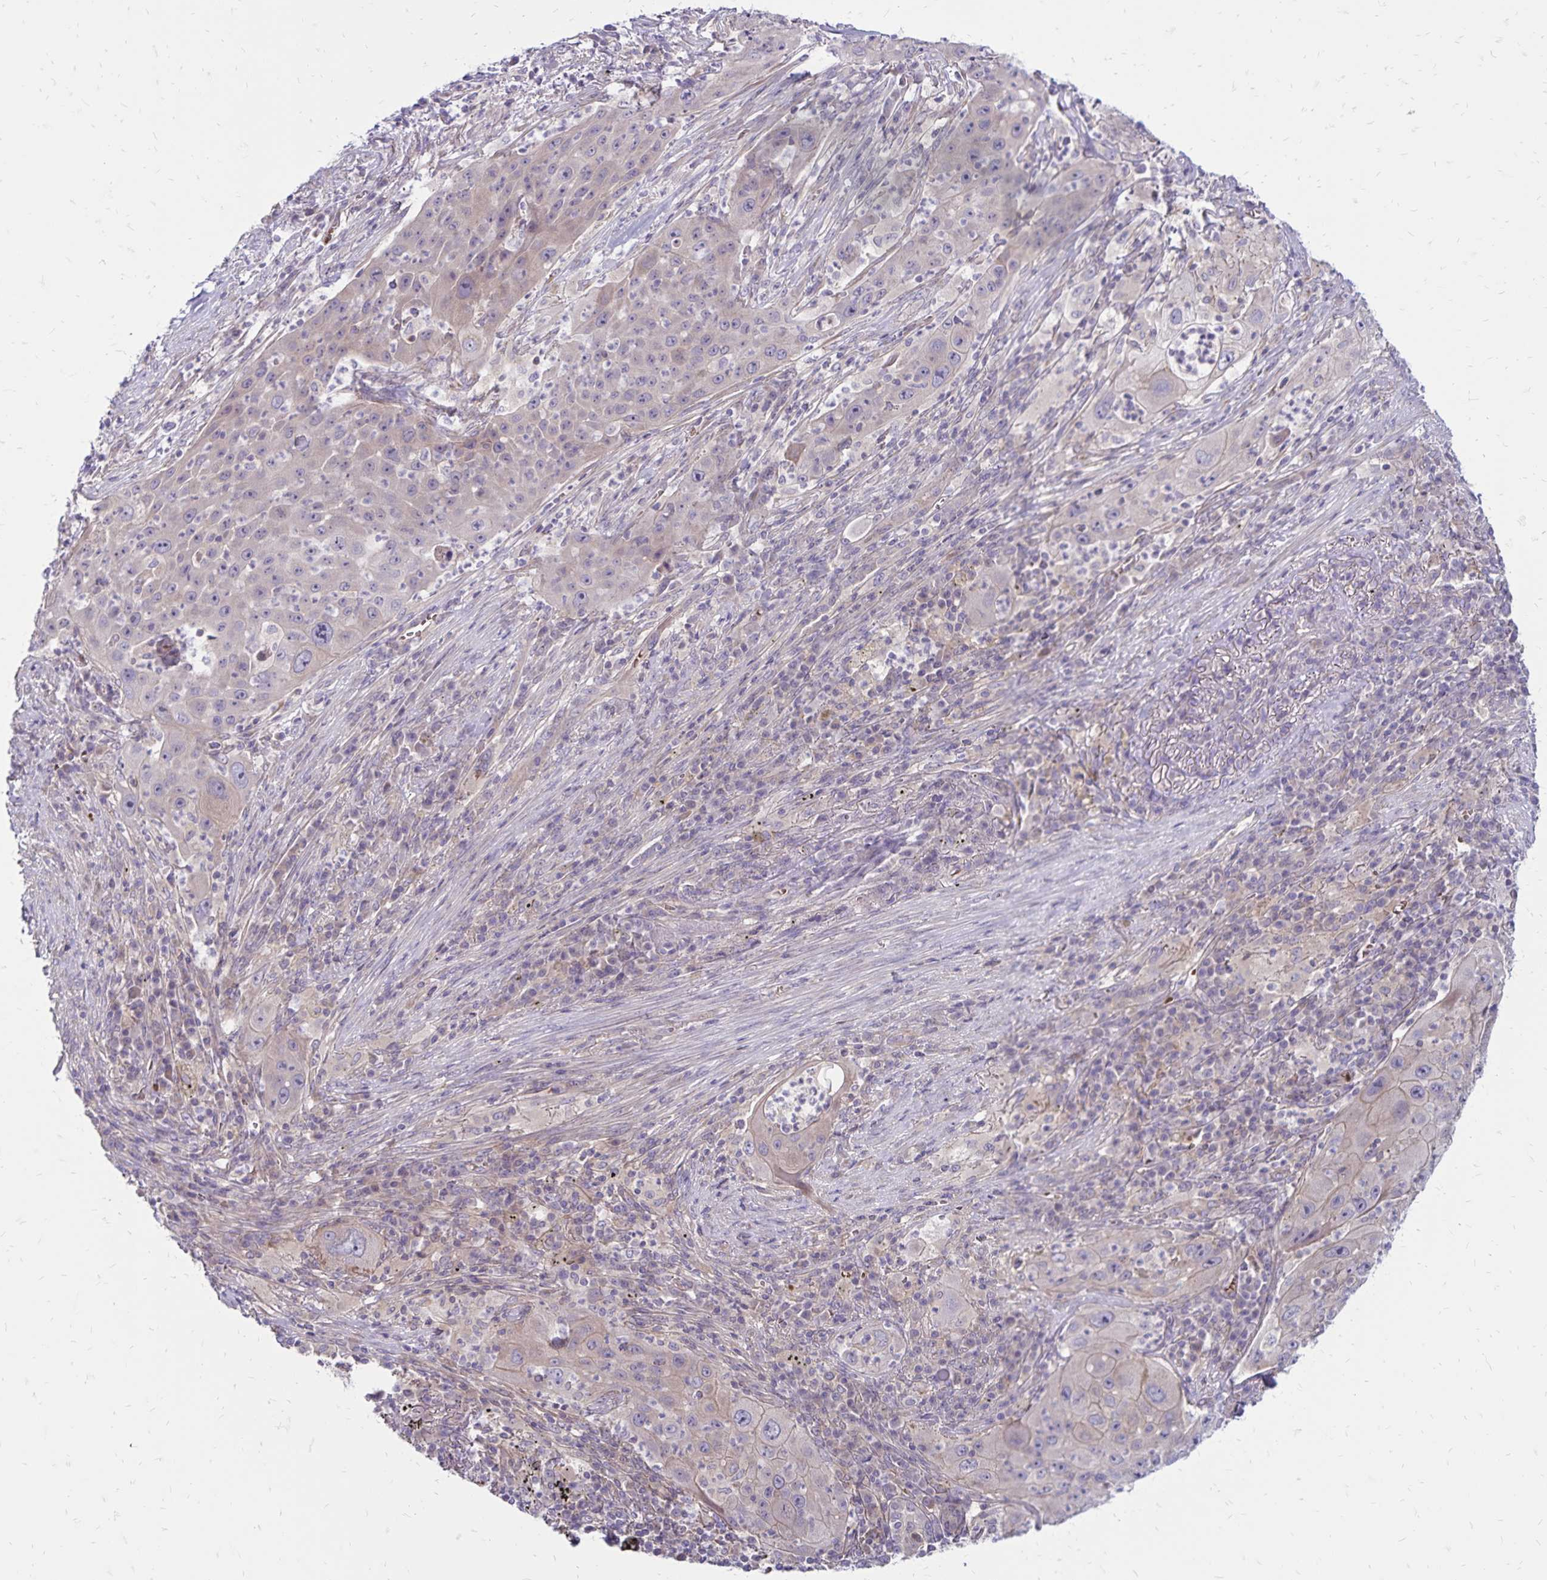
{"staining": {"intensity": "weak", "quantity": "<25%", "location": "cytoplasmic/membranous"}, "tissue": "lung cancer", "cell_type": "Tumor cells", "image_type": "cancer", "snomed": [{"axis": "morphology", "description": "Squamous cell carcinoma, NOS"}, {"axis": "topography", "description": "Lung"}], "caption": "Protein analysis of squamous cell carcinoma (lung) shows no significant staining in tumor cells.", "gene": "FSD1", "patient": {"sex": "female", "age": 59}}